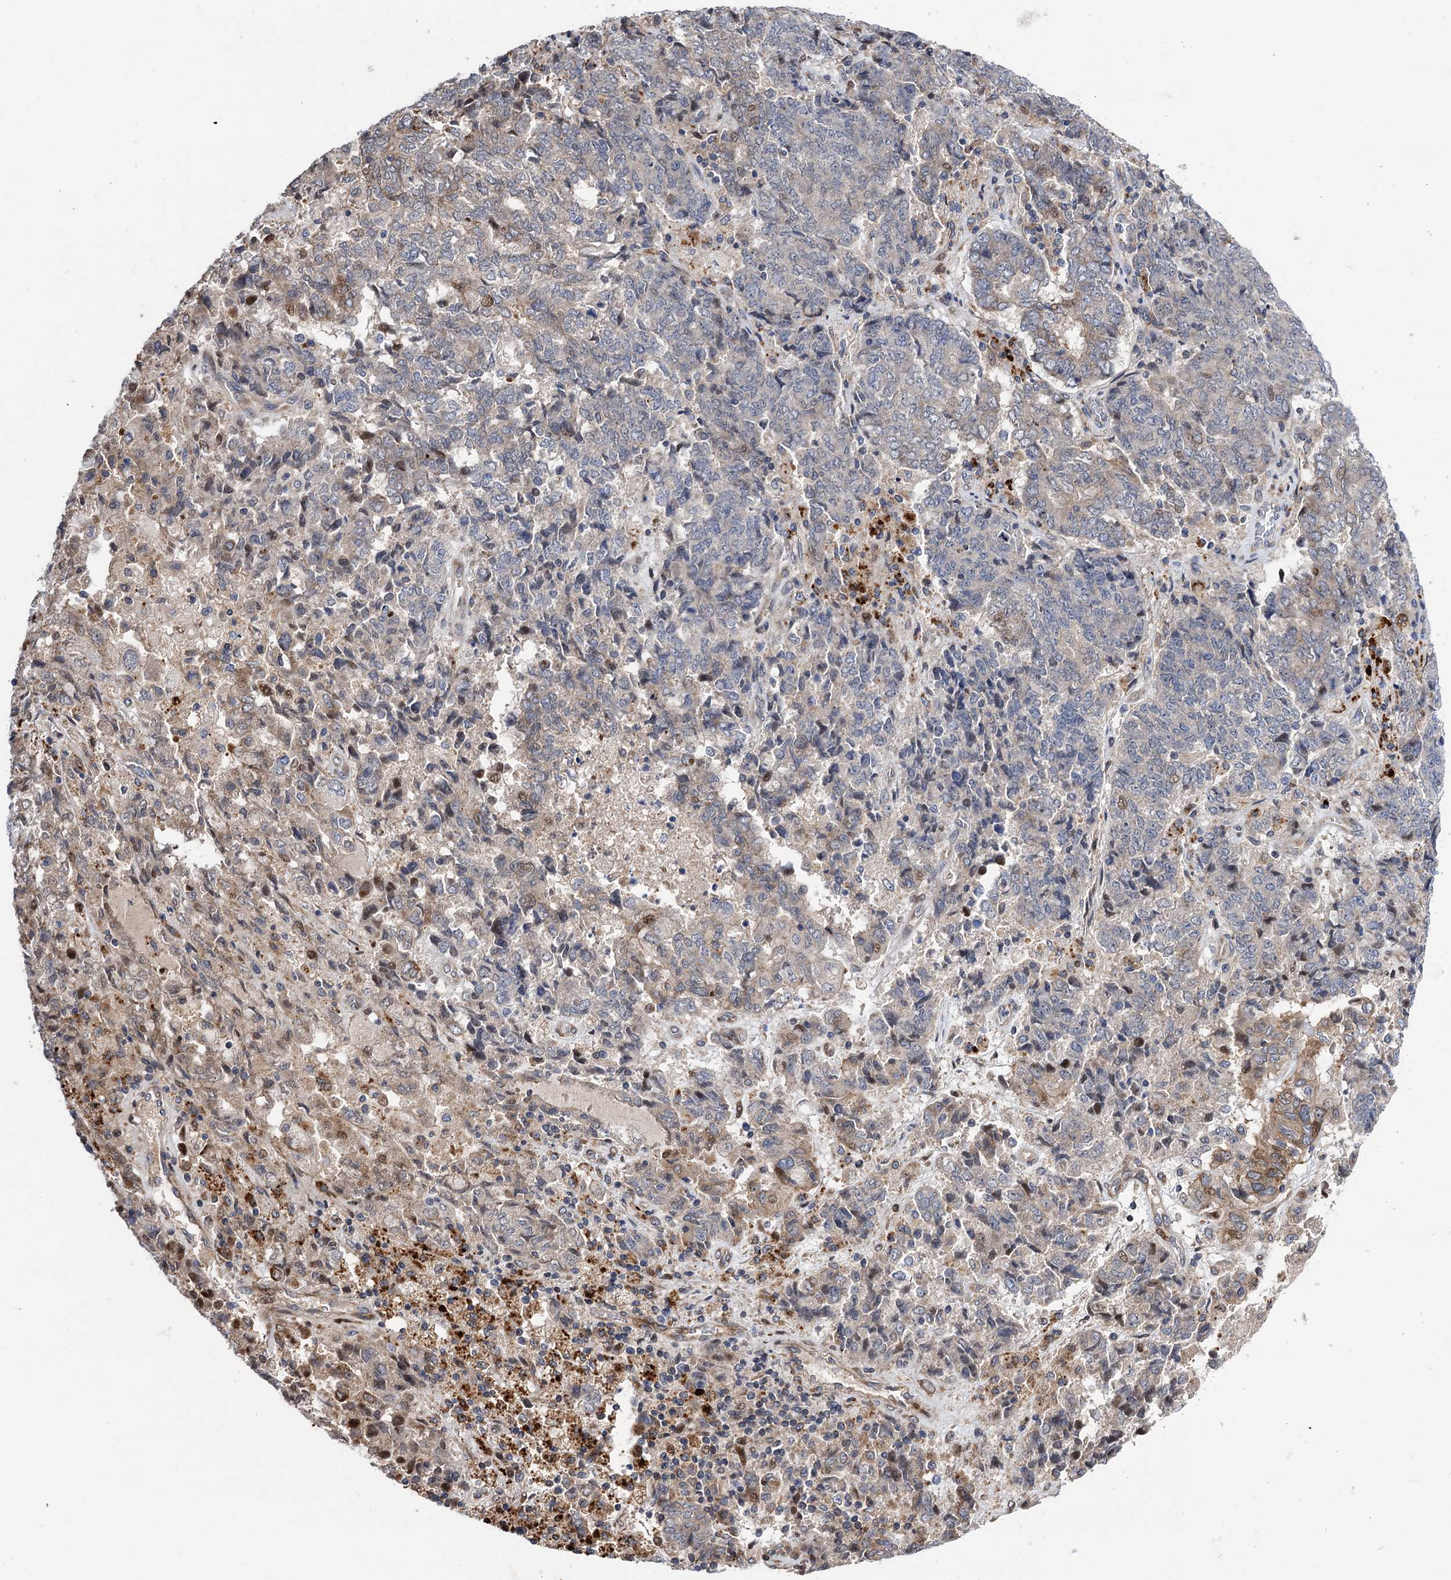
{"staining": {"intensity": "negative", "quantity": "none", "location": "none"}, "tissue": "endometrial cancer", "cell_type": "Tumor cells", "image_type": "cancer", "snomed": [{"axis": "morphology", "description": "Adenocarcinoma, NOS"}, {"axis": "topography", "description": "Endometrium"}], "caption": "A histopathology image of human endometrial adenocarcinoma is negative for staining in tumor cells.", "gene": "UBR1", "patient": {"sex": "female", "age": 80}}